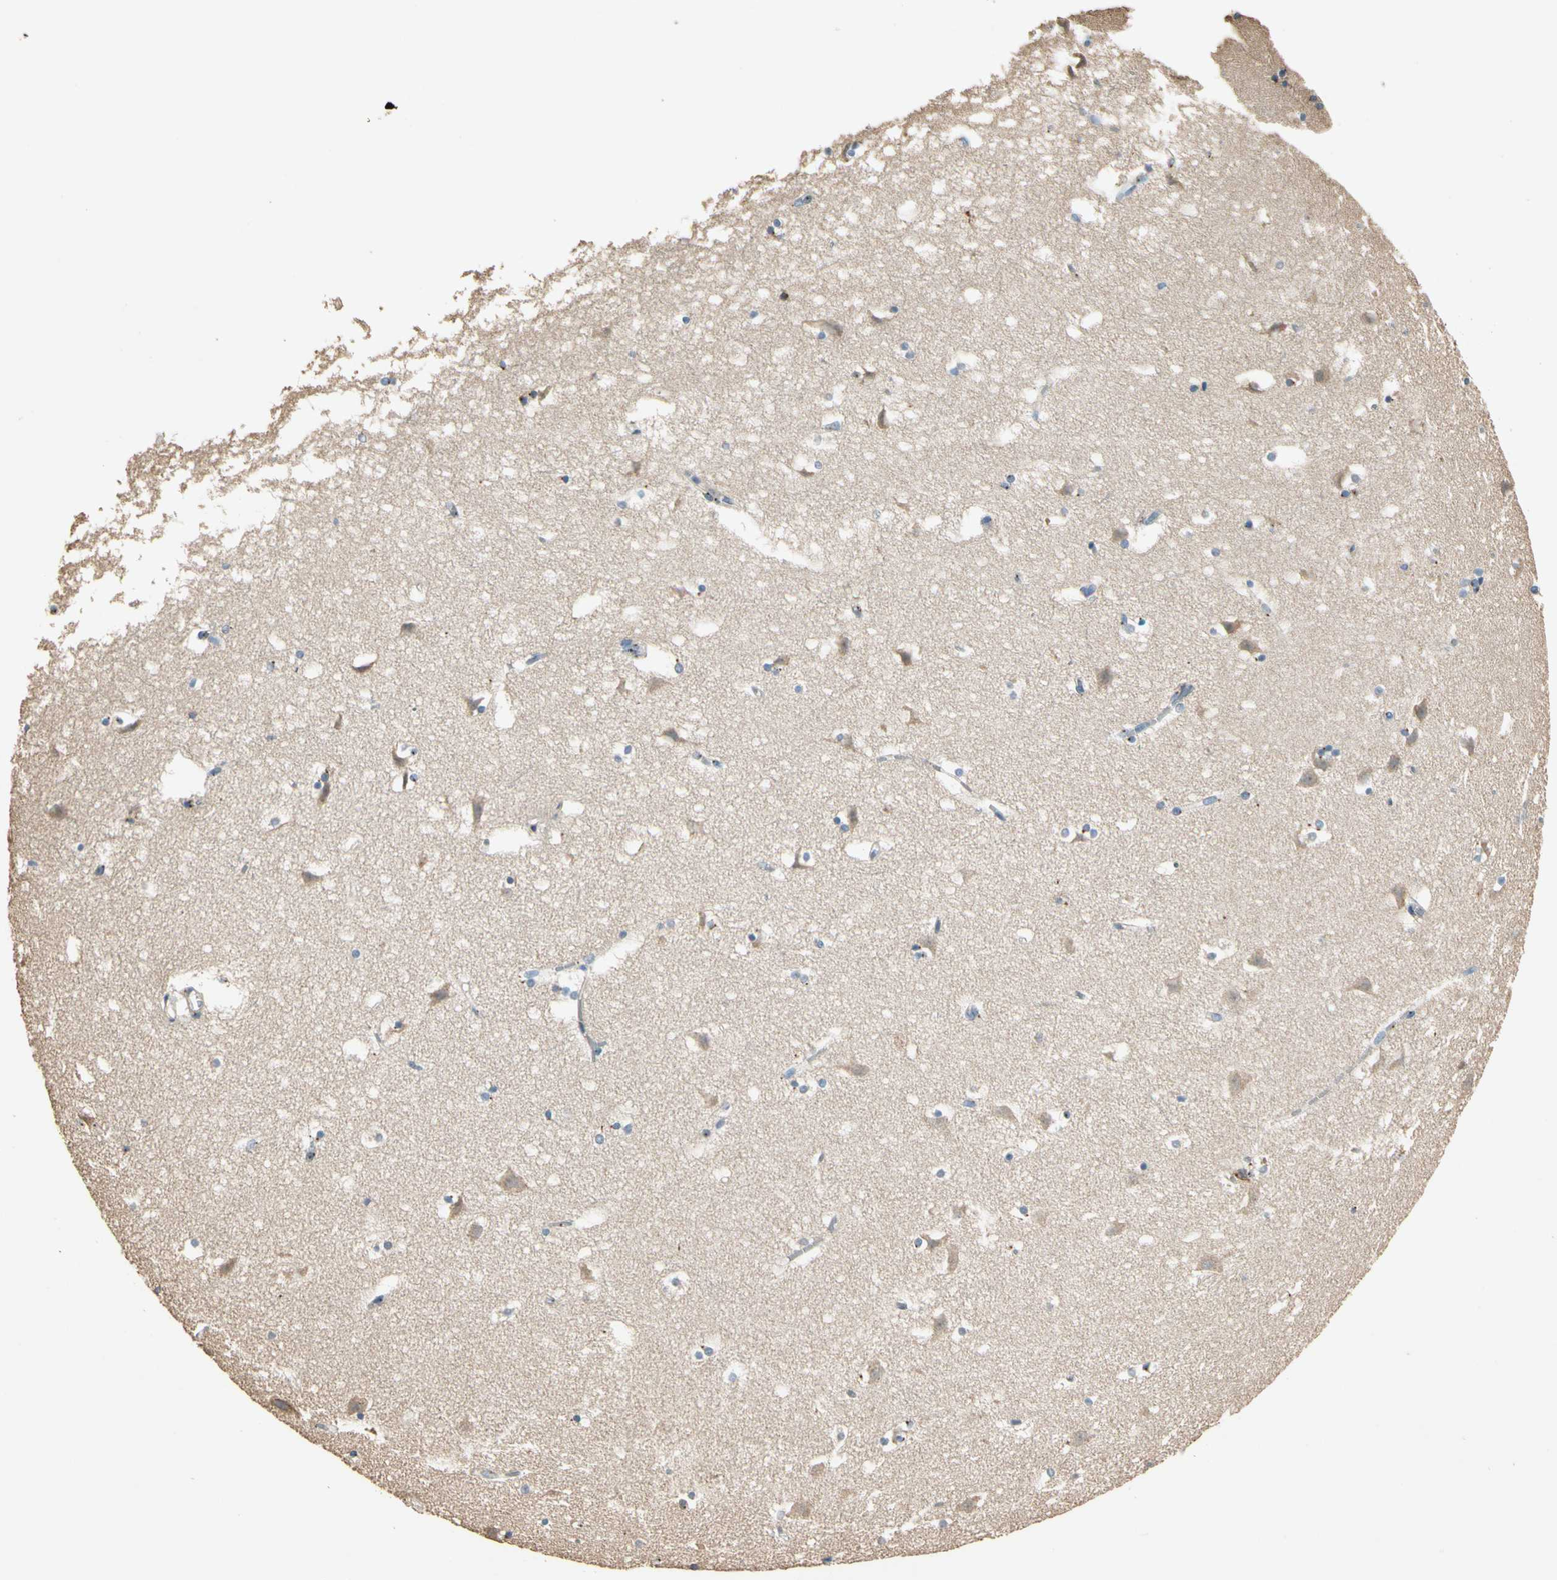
{"staining": {"intensity": "moderate", "quantity": "25%-75%", "location": "cytoplasmic/membranous"}, "tissue": "caudate", "cell_type": "Glial cells", "image_type": "normal", "snomed": [{"axis": "morphology", "description": "Normal tissue, NOS"}, {"axis": "topography", "description": "Lateral ventricle wall"}], "caption": "Protein analysis of unremarkable caudate reveals moderate cytoplasmic/membranous expression in about 25%-75% of glial cells.", "gene": "AKAP9", "patient": {"sex": "male", "age": 45}}